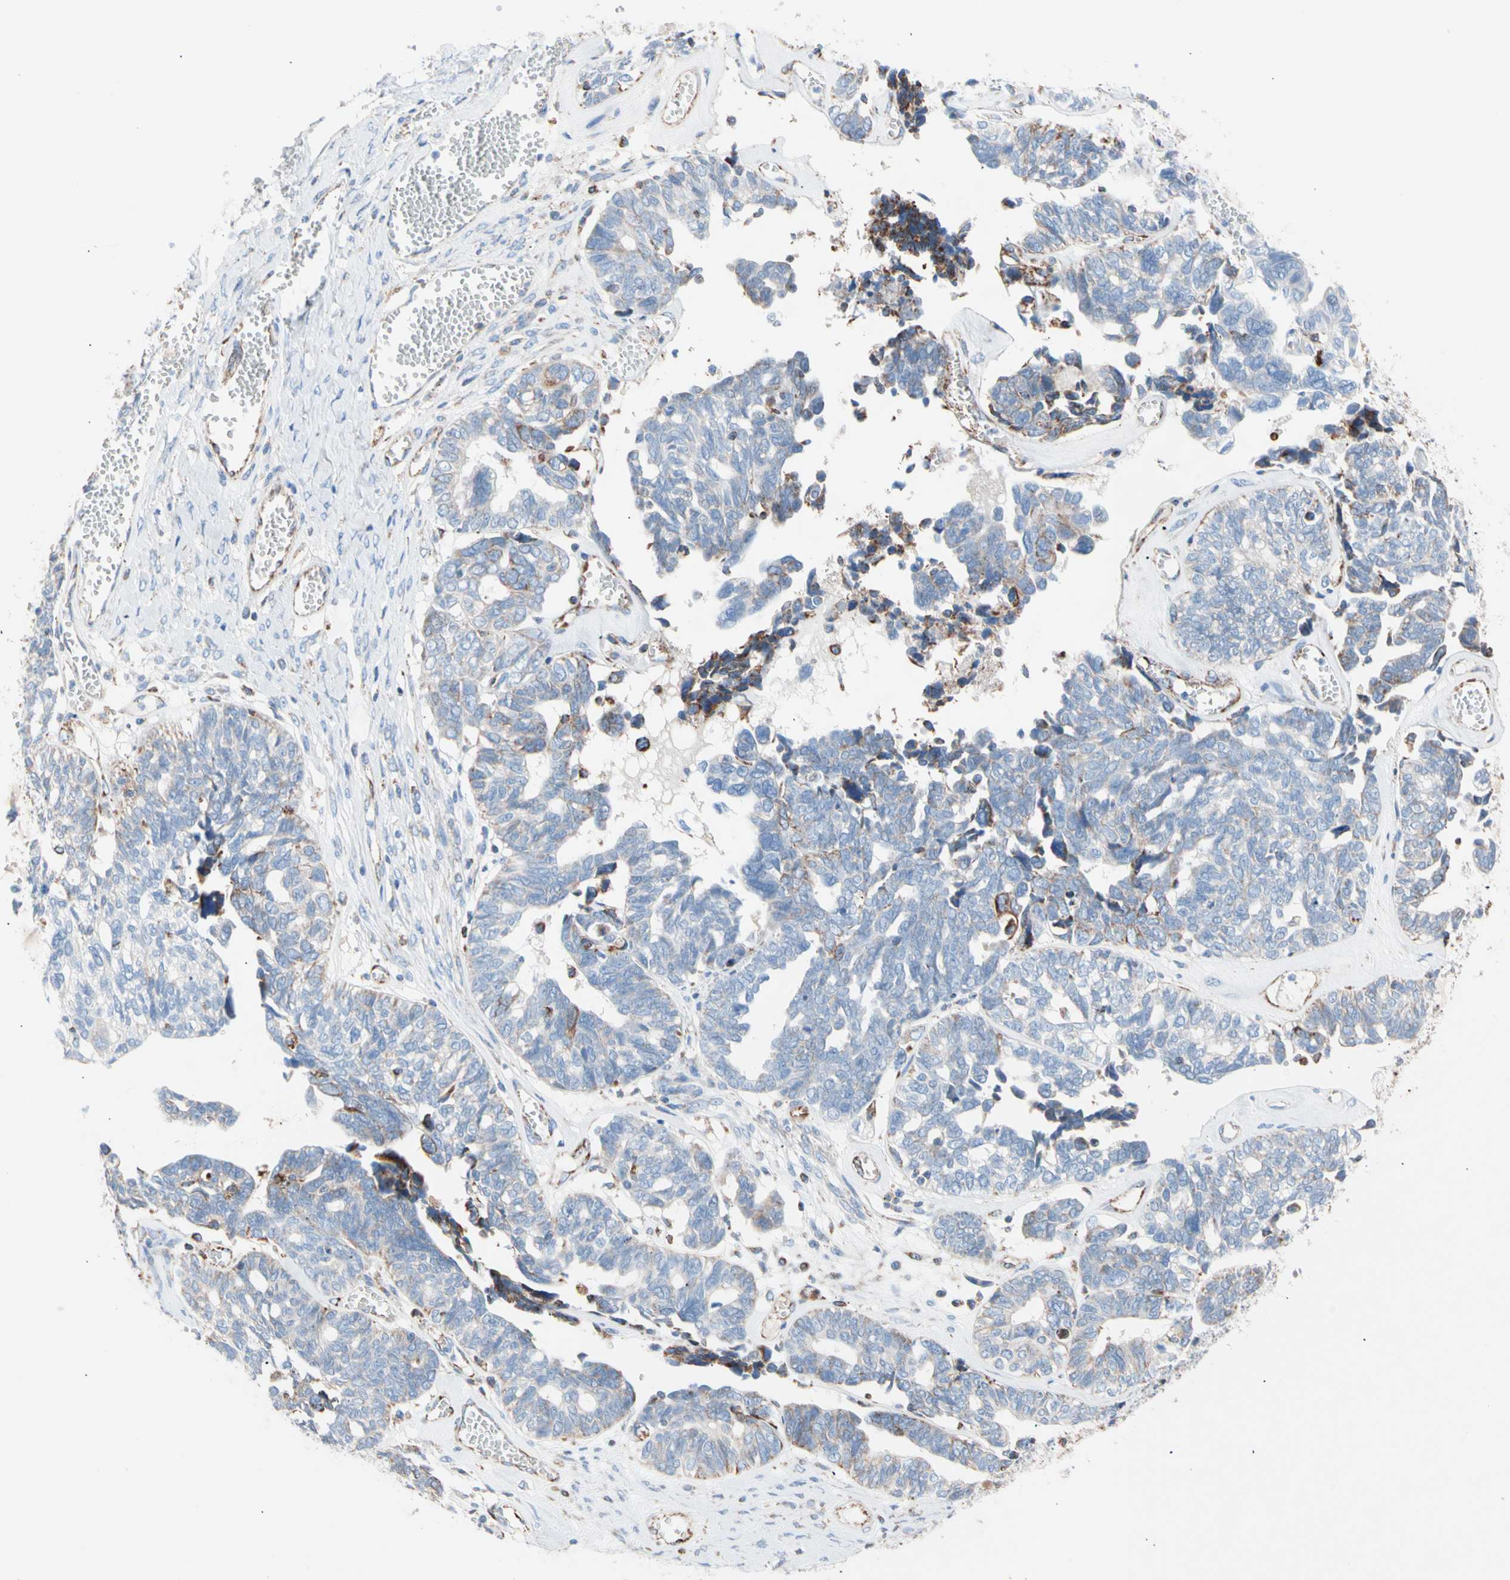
{"staining": {"intensity": "strong", "quantity": "<25%", "location": "cytoplasmic/membranous"}, "tissue": "ovarian cancer", "cell_type": "Tumor cells", "image_type": "cancer", "snomed": [{"axis": "morphology", "description": "Cystadenocarcinoma, serous, NOS"}, {"axis": "topography", "description": "Ovary"}], "caption": "A medium amount of strong cytoplasmic/membranous positivity is present in about <25% of tumor cells in ovarian cancer (serous cystadenocarcinoma) tissue.", "gene": "HK1", "patient": {"sex": "female", "age": 79}}